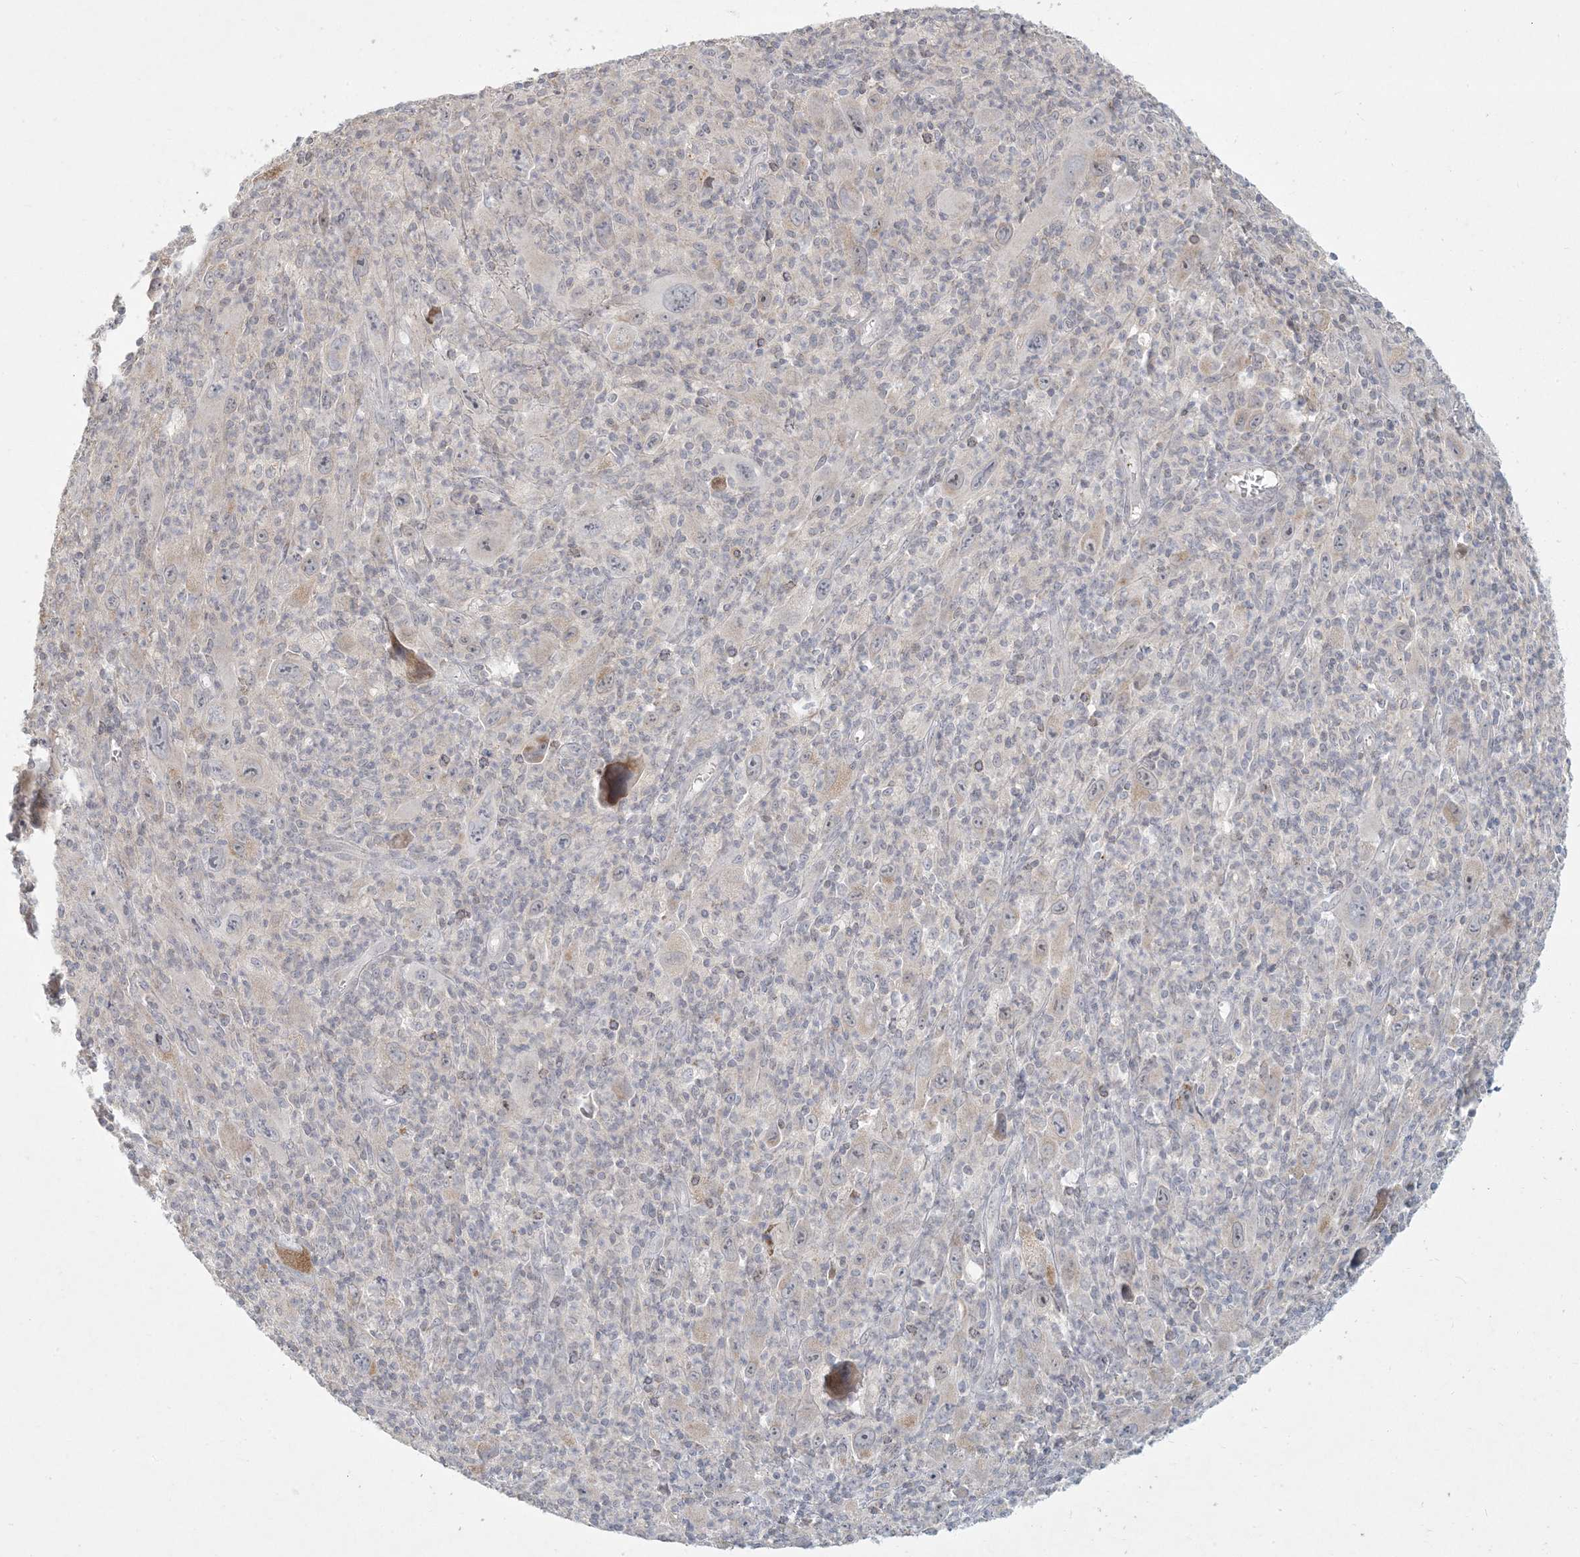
{"staining": {"intensity": "negative", "quantity": "none", "location": "none"}, "tissue": "melanoma", "cell_type": "Tumor cells", "image_type": "cancer", "snomed": [{"axis": "morphology", "description": "Malignant melanoma, Metastatic site"}, {"axis": "topography", "description": "Skin"}], "caption": "High magnification brightfield microscopy of malignant melanoma (metastatic site) stained with DAB (brown) and counterstained with hematoxylin (blue): tumor cells show no significant expression. (DAB (3,3'-diaminobenzidine) immunohistochemistry (IHC) visualized using brightfield microscopy, high magnification).", "gene": "MCAT", "patient": {"sex": "female", "age": 56}}